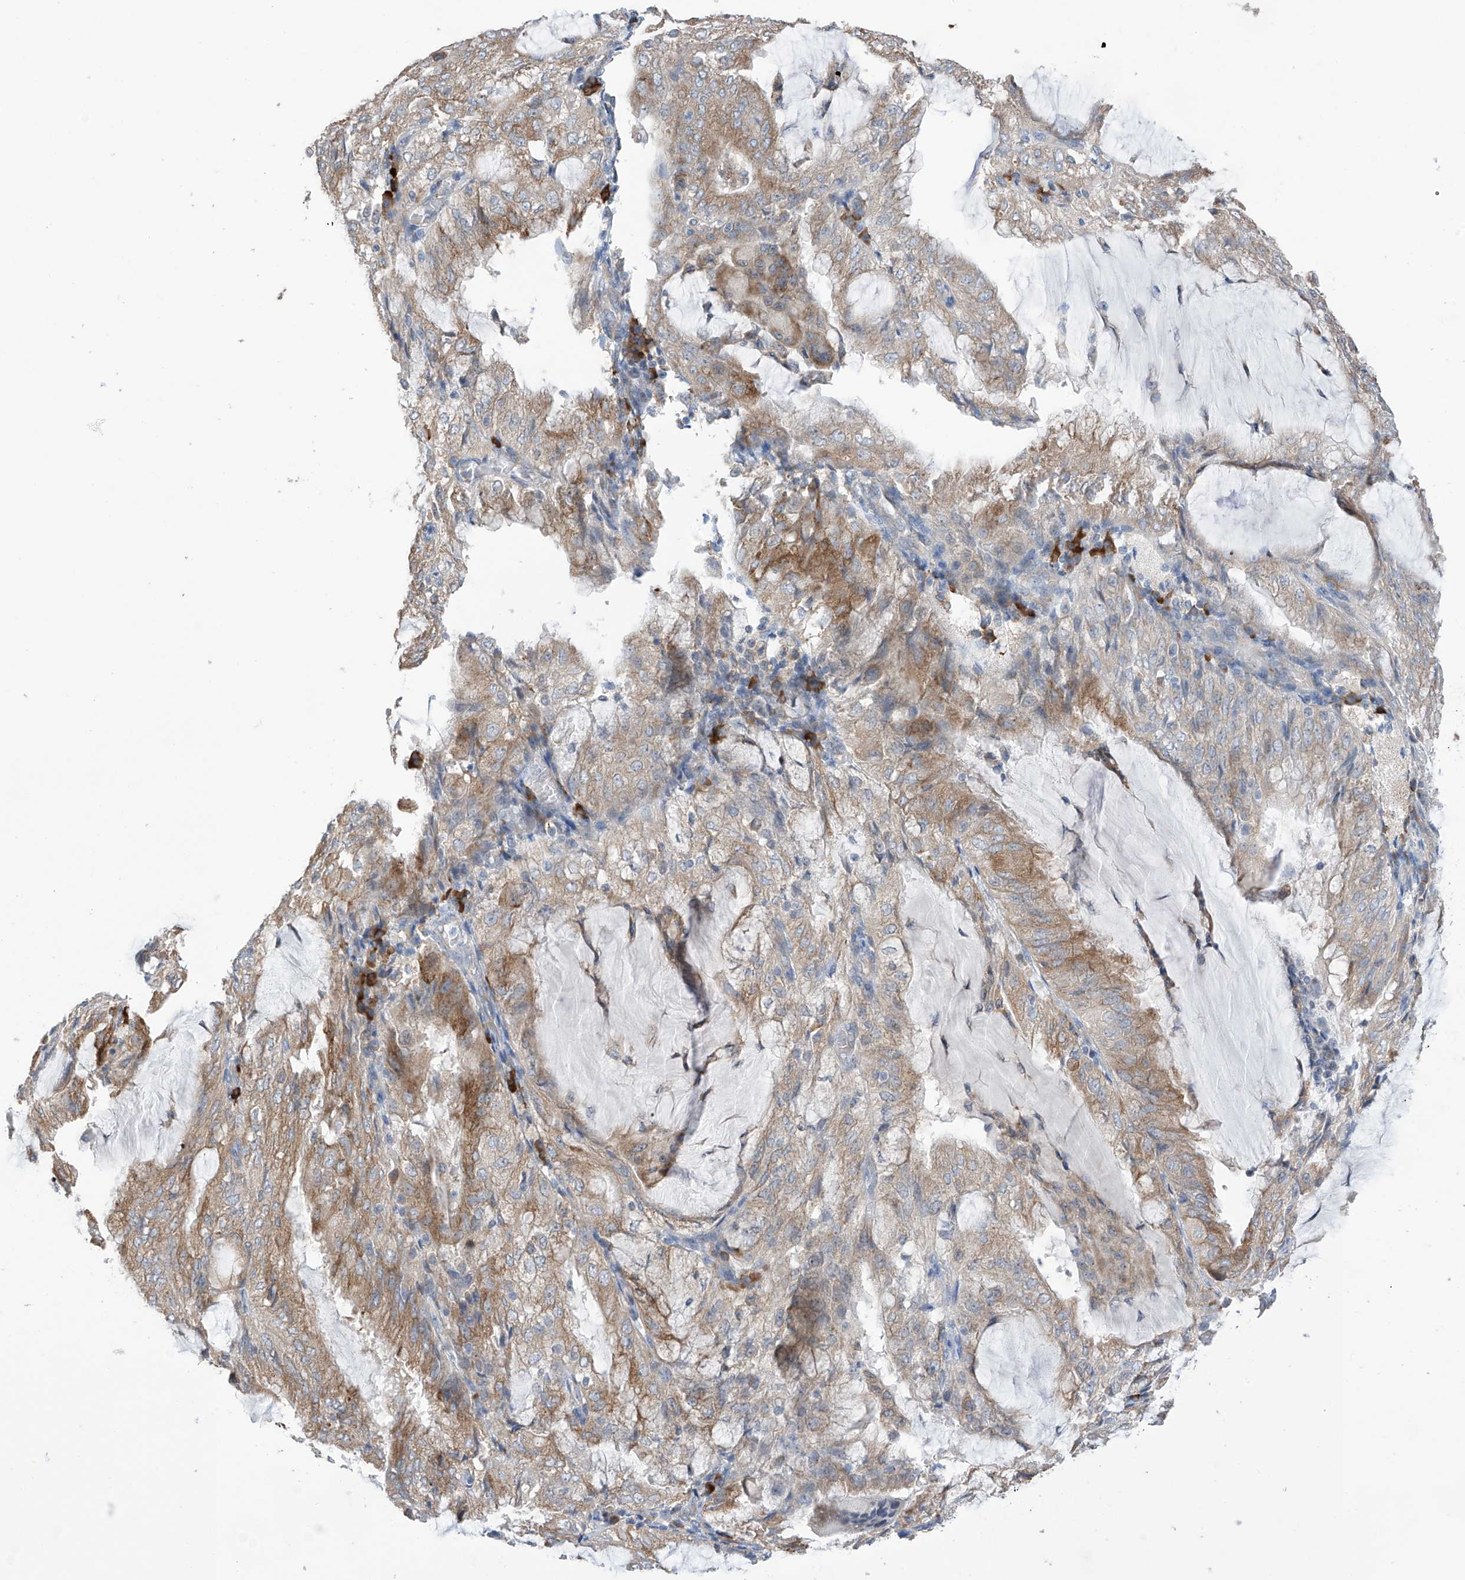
{"staining": {"intensity": "moderate", "quantity": "25%-75%", "location": "cytoplasmic/membranous"}, "tissue": "endometrial cancer", "cell_type": "Tumor cells", "image_type": "cancer", "snomed": [{"axis": "morphology", "description": "Adenocarcinoma, NOS"}, {"axis": "topography", "description": "Endometrium"}], "caption": "Protein analysis of endometrial cancer (adenocarcinoma) tissue shows moderate cytoplasmic/membranous positivity in about 25%-75% of tumor cells. Nuclei are stained in blue.", "gene": "REC8", "patient": {"sex": "female", "age": 81}}